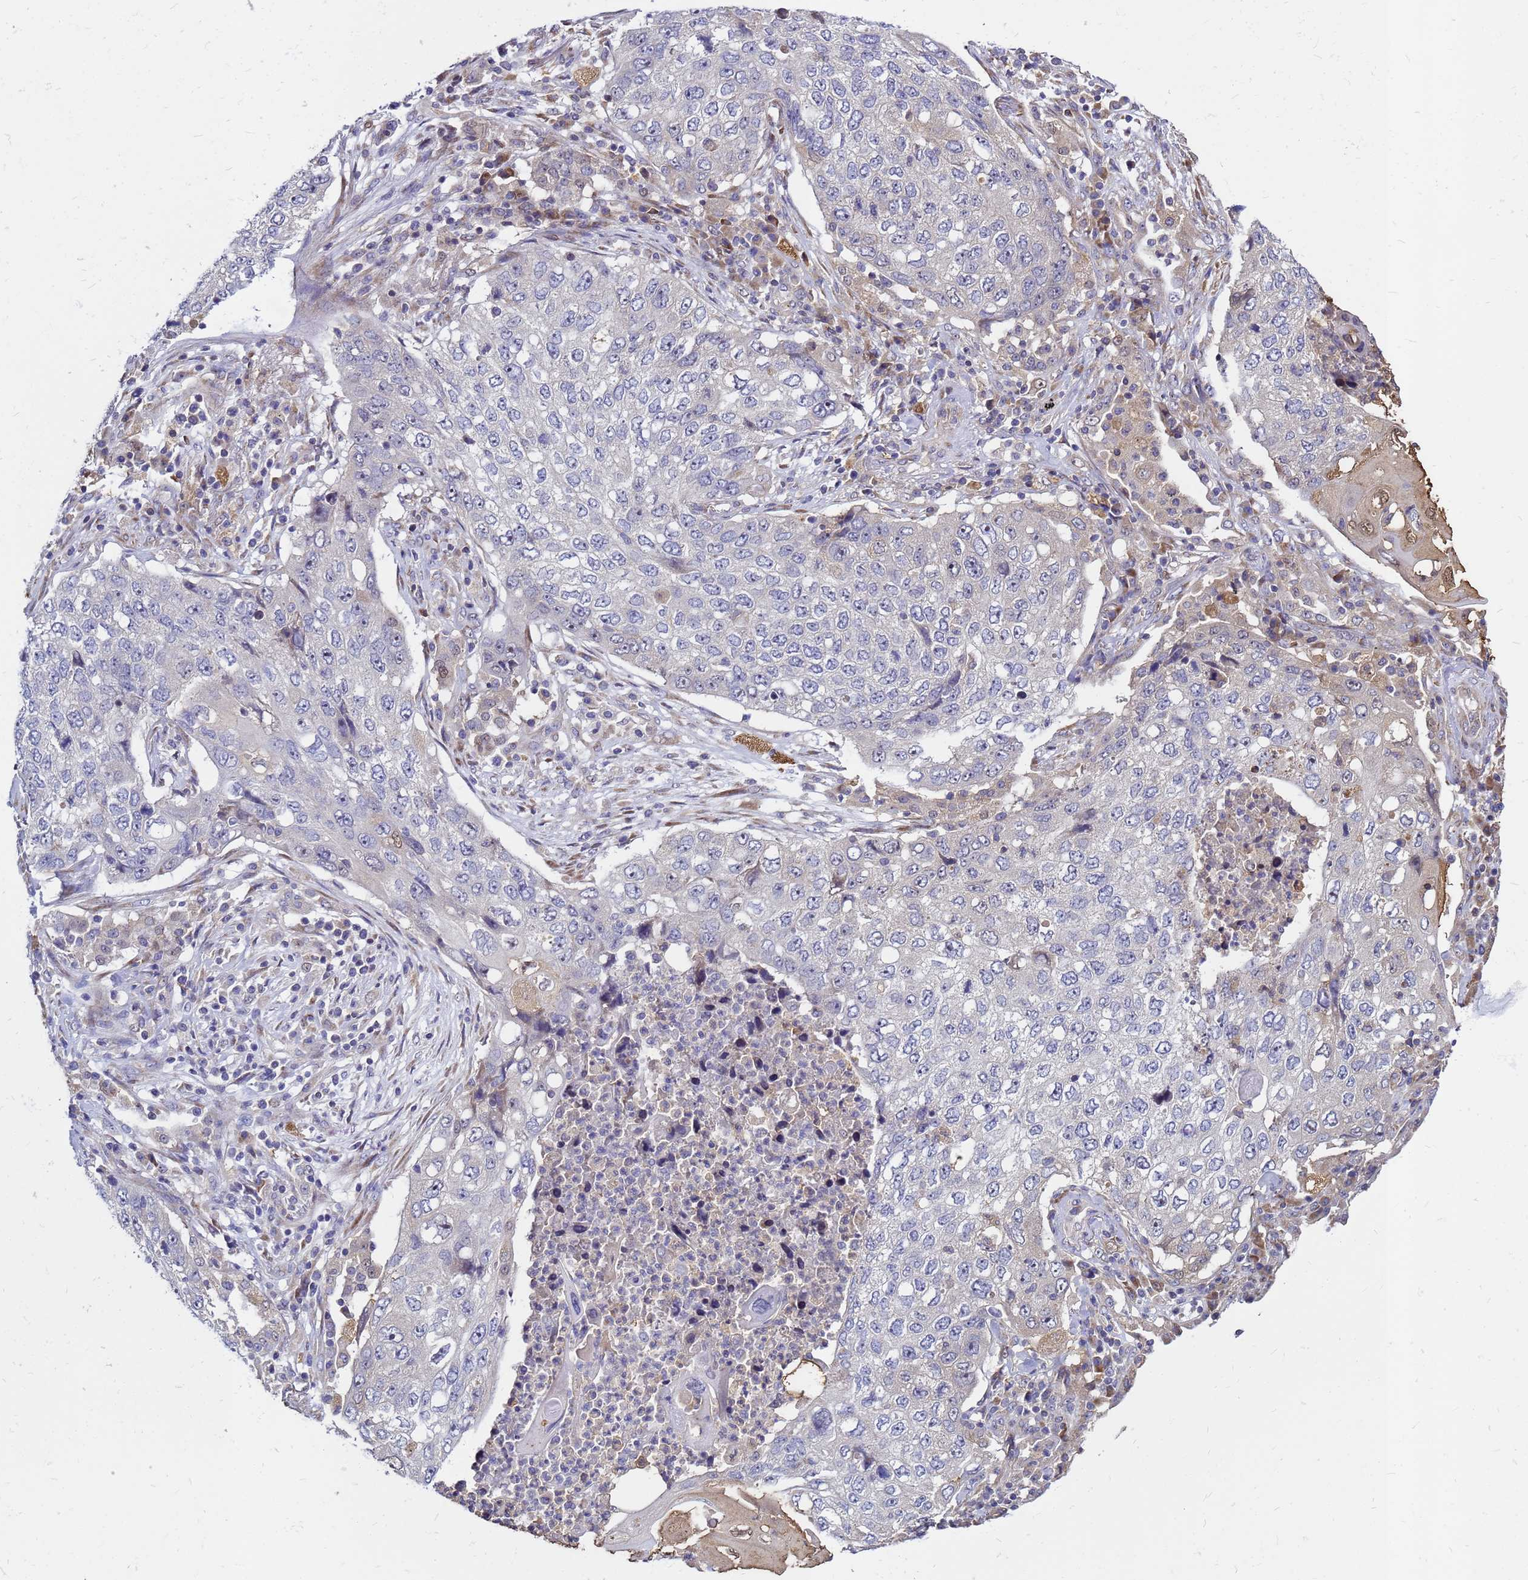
{"staining": {"intensity": "negative", "quantity": "none", "location": "none"}, "tissue": "lung cancer", "cell_type": "Tumor cells", "image_type": "cancer", "snomed": [{"axis": "morphology", "description": "Squamous cell carcinoma, NOS"}, {"axis": "topography", "description": "Lung"}], "caption": "Tumor cells show no significant expression in lung cancer (squamous cell carcinoma).", "gene": "MOB2", "patient": {"sex": "female", "age": 63}}